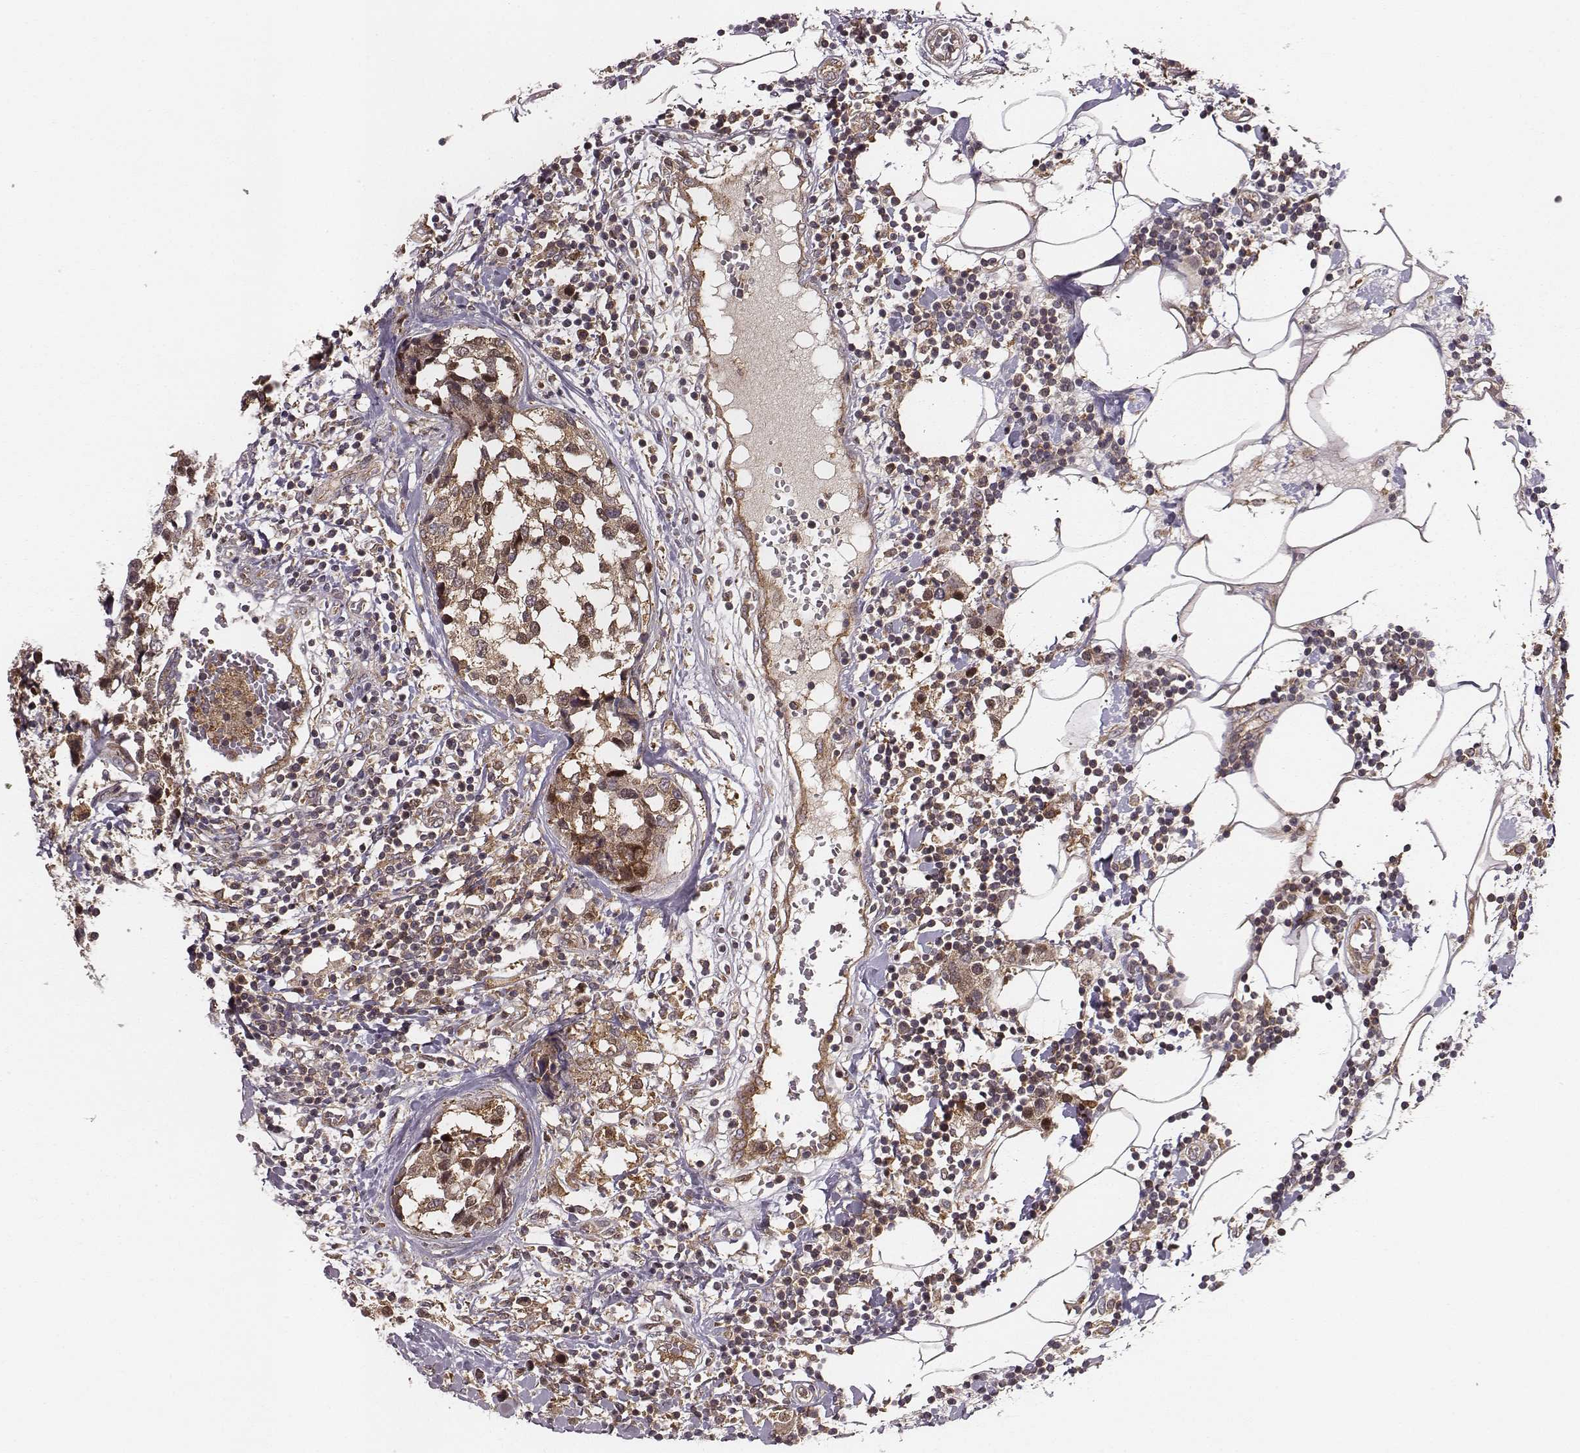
{"staining": {"intensity": "moderate", "quantity": ">75%", "location": "cytoplasmic/membranous"}, "tissue": "breast cancer", "cell_type": "Tumor cells", "image_type": "cancer", "snomed": [{"axis": "morphology", "description": "Lobular carcinoma"}, {"axis": "topography", "description": "Breast"}], "caption": "IHC micrograph of neoplastic tissue: breast lobular carcinoma stained using immunohistochemistry displays medium levels of moderate protein expression localized specifically in the cytoplasmic/membranous of tumor cells, appearing as a cytoplasmic/membranous brown color.", "gene": "VPS26A", "patient": {"sex": "female", "age": 59}}